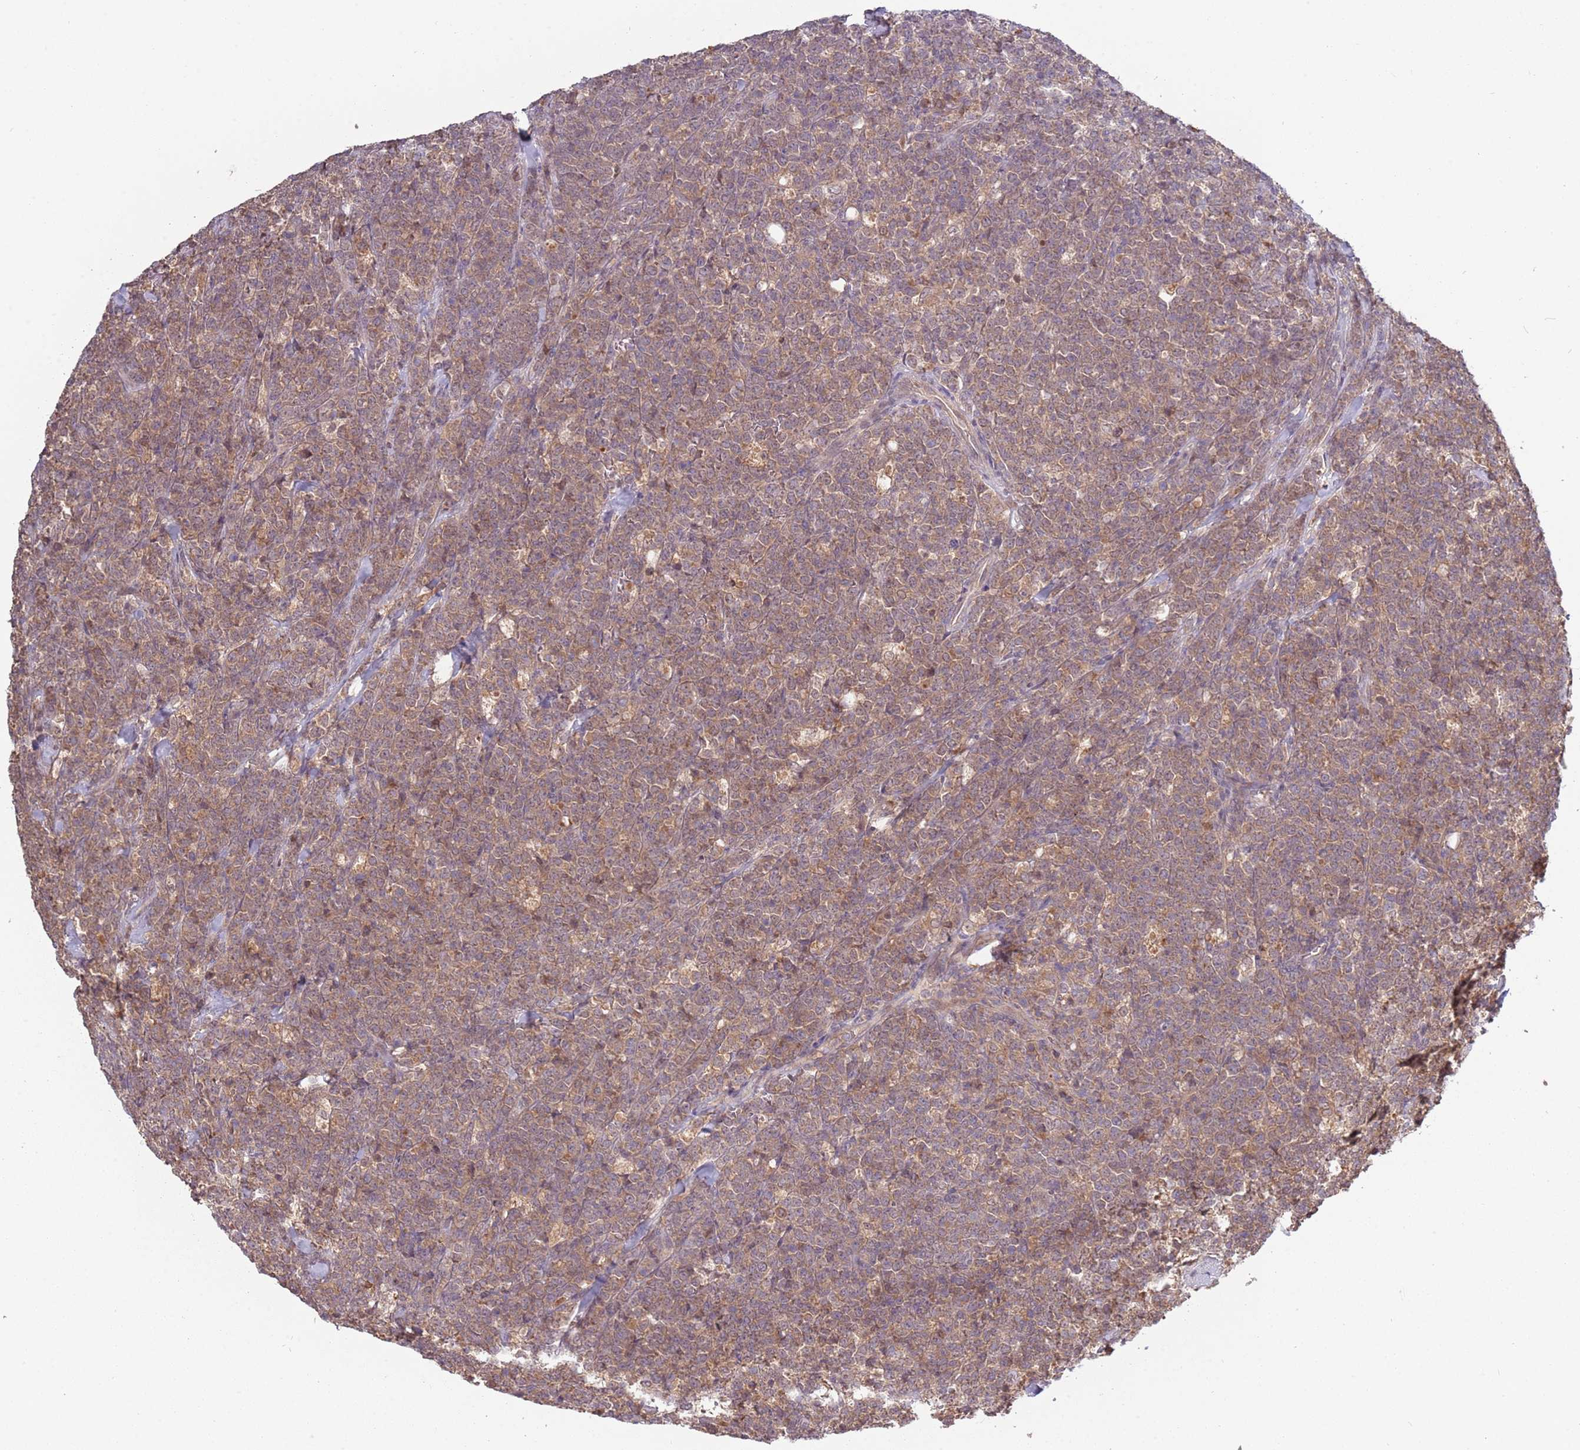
{"staining": {"intensity": "weak", "quantity": "25%-75%", "location": "cytoplasmic/membranous"}, "tissue": "lymphoma", "cell_type": "Tumor cells", "image_type": "cancer", "snomed": [{"axis": "morphology", "description": "Malignant lymphoma, non-Hodgkin's type, High grade"}, {"axis": "topography", "description": "Small intestine"}], "caption": "Brown immunohistochemical staining in human high-grade malignant lymphoma, non-Hodgkin's type shows weak cytoplasmic/membranous staining in about 25%-75% of tumor cells.", "gene": "USP32", "patient": {"sex": "male", "age": 8}}